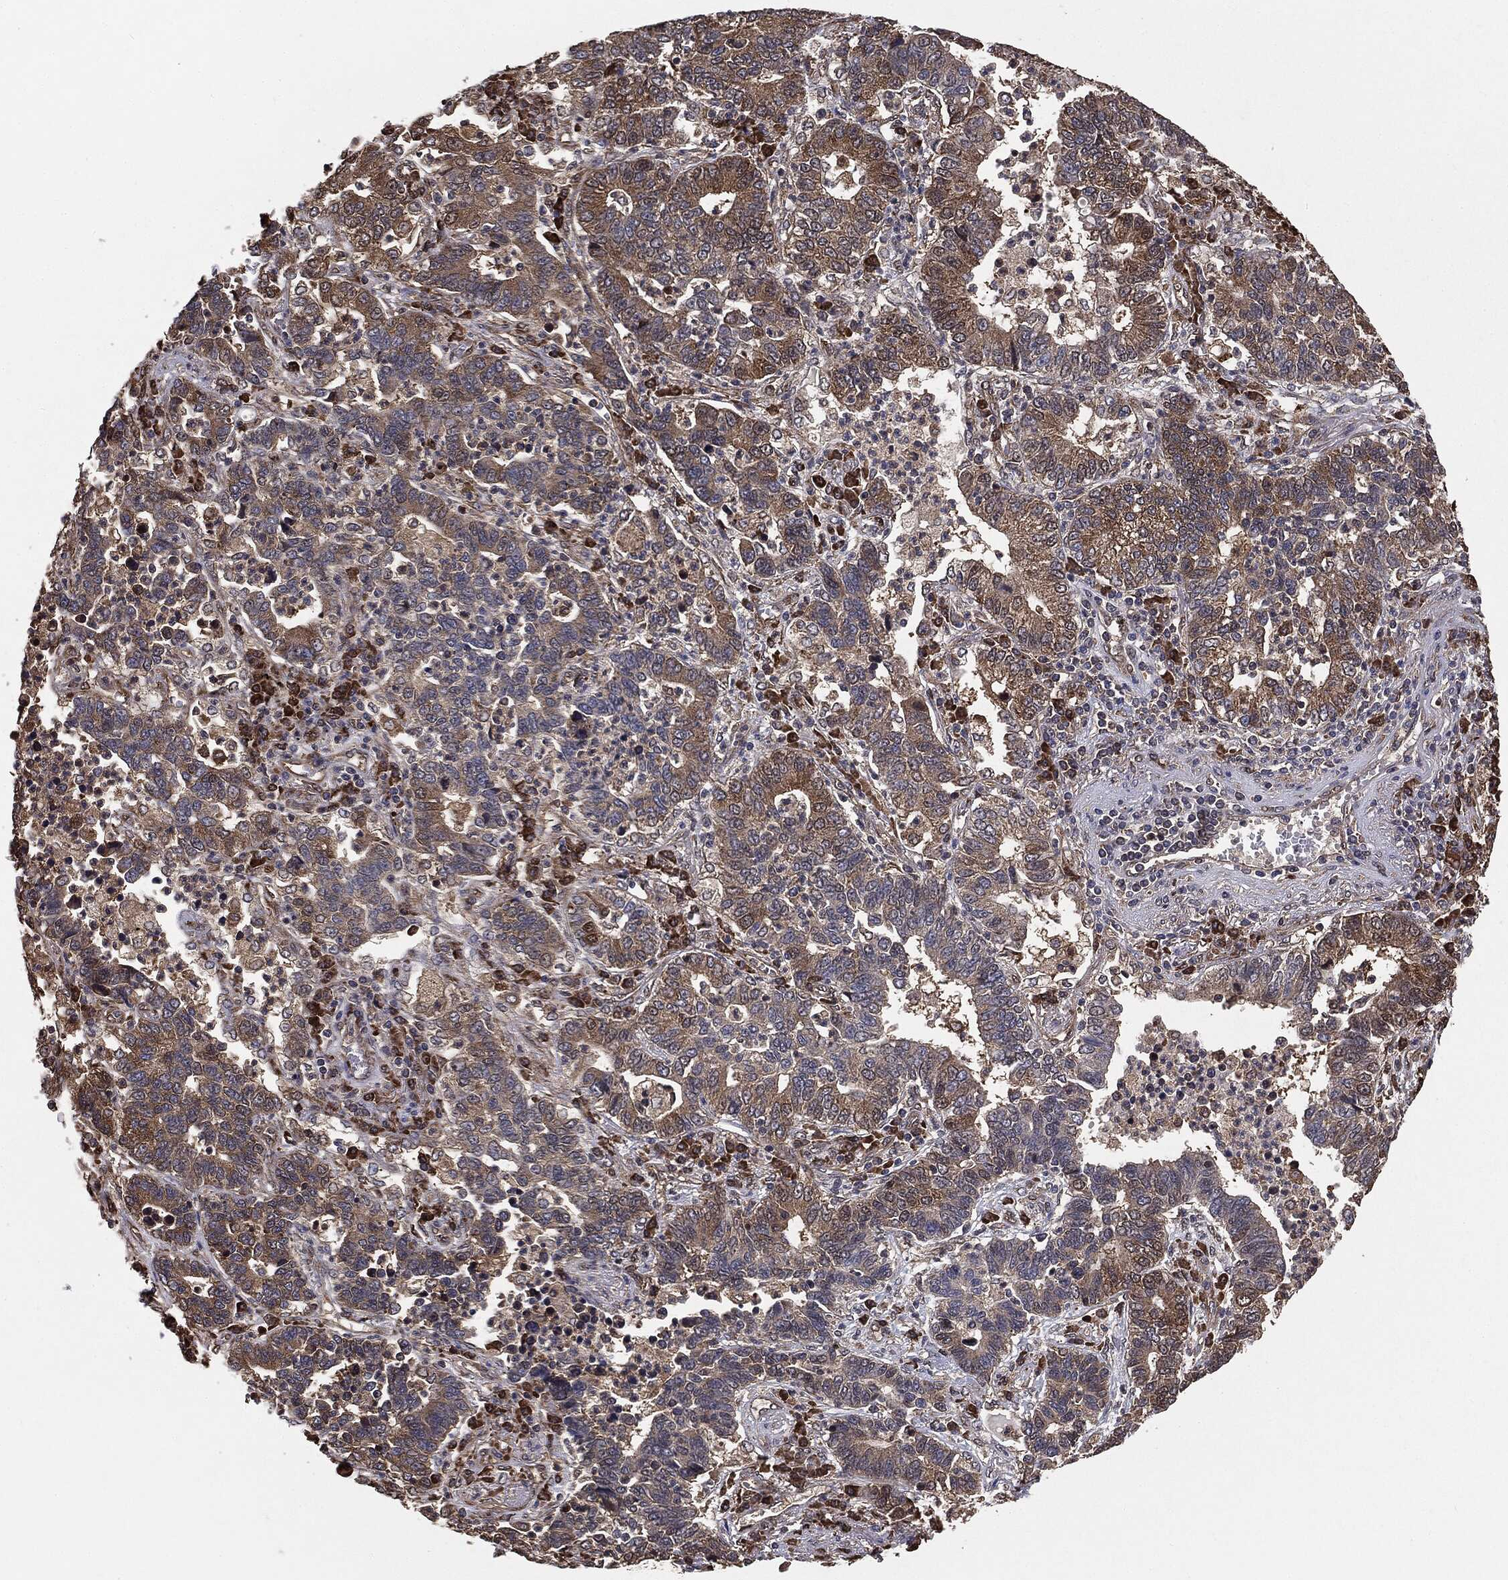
{"staining": {"intensity": "weak", "quantity": "25%-75%", "location": "cytoplasmic/membranous"}, "tissue": "lung cancer", "cell_type": "Tumor cells", "image_type": "cancer", "snomed": [{"axis": "morphology", "description": "Adenocarcinoma, NOS"}, {"axis": "topography", "description": "Lung"}], "caption": "Immunohistochemical staining of adenocarcinoma (lung) reveals weak cytoplasmic/membranous protein positivity in about 25%-75% of tumor cells. The staining is performed using DAB (3,3'-diaminobenzidine) brown chromogen to label protein expression. The nuclei are counter-stained blue using hematoxylin.", "gene": "NME1", "patient": {"sex": "female", "age": 57}}